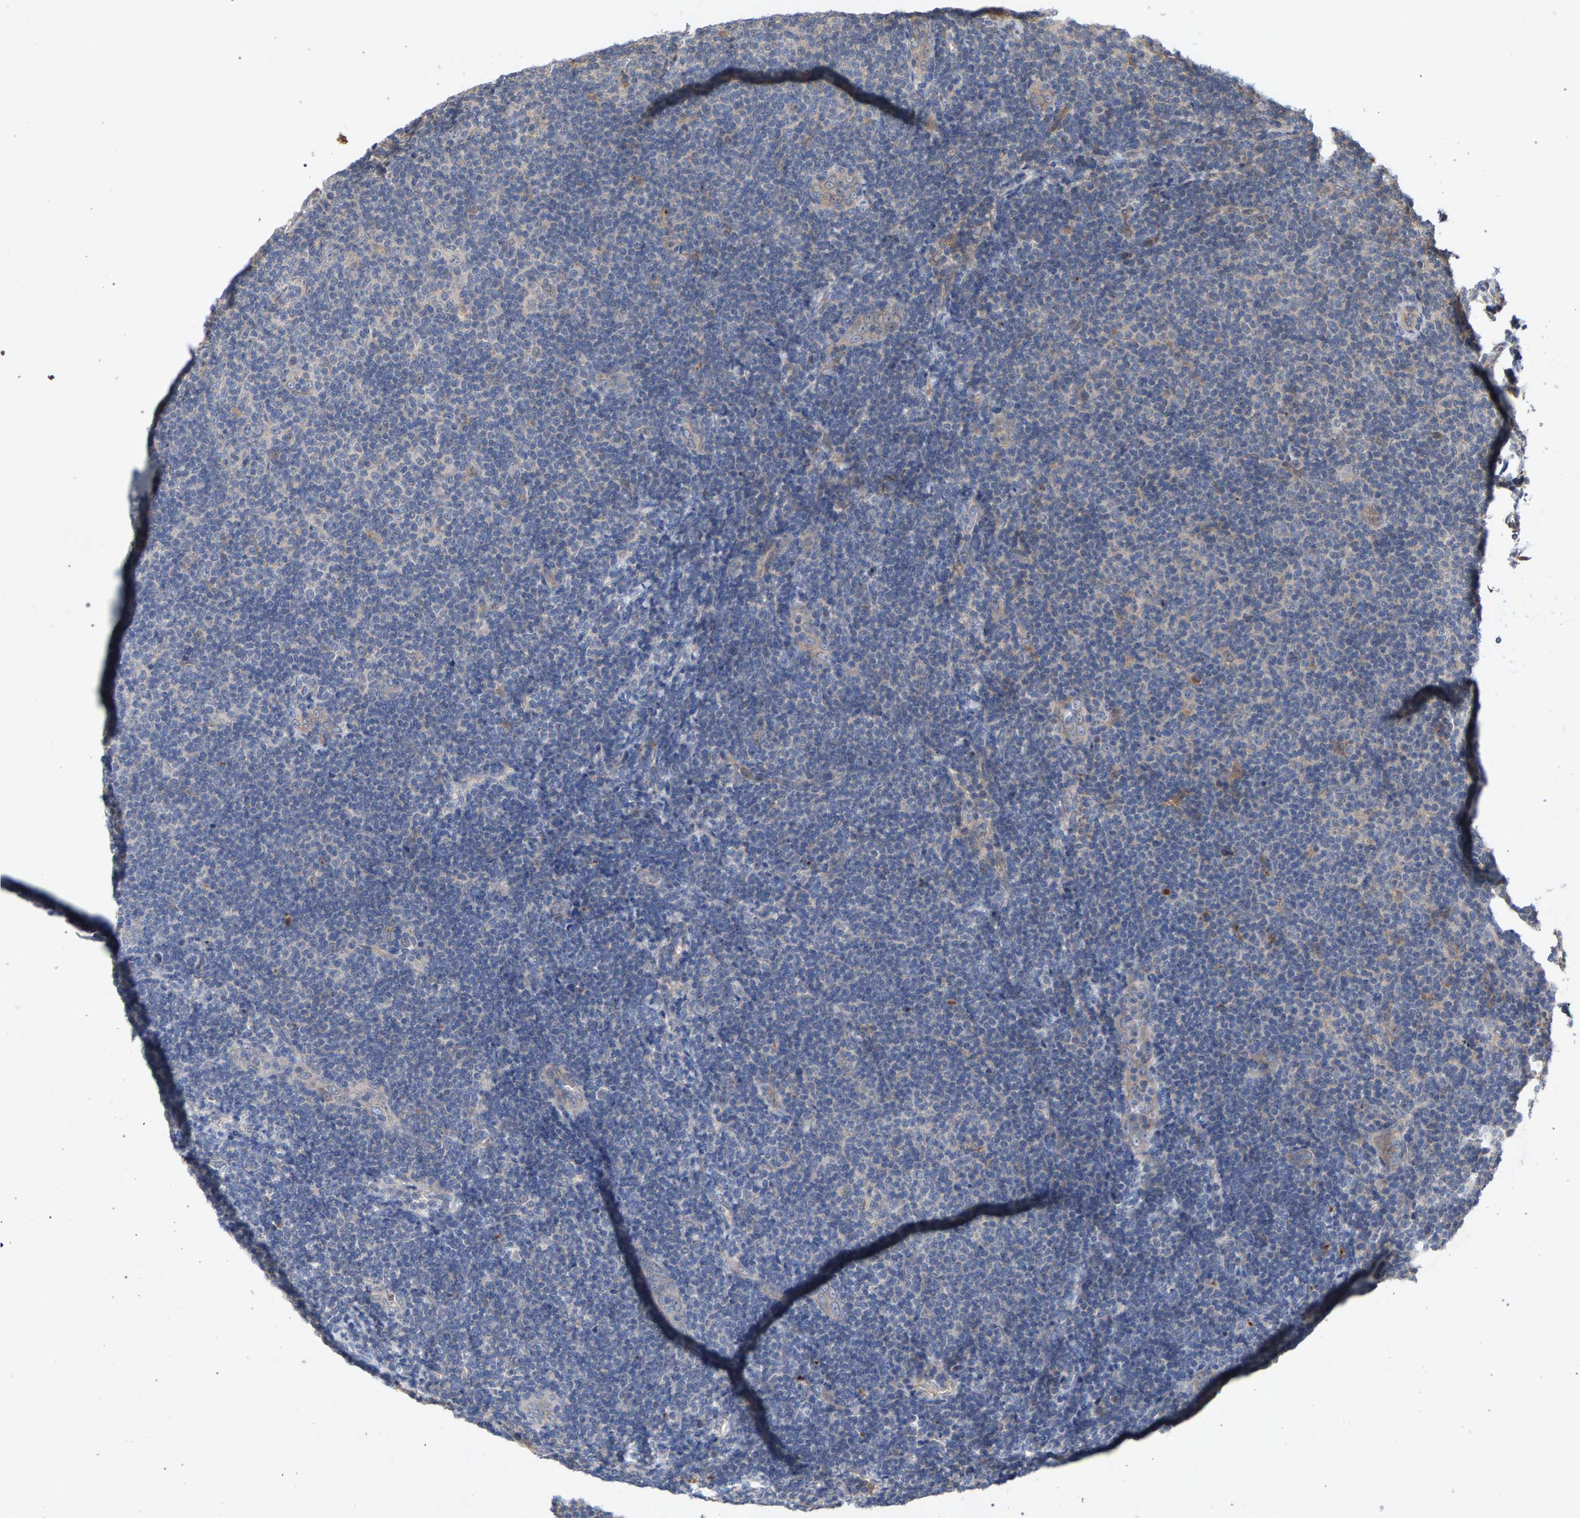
{"staining": {"intensity": "negative", "quantity": "none", "location": "none"}, "tissue": "lymphoma", "cell_type": "Tumor cells", "image_type": "cancer", "snomed": [{"axis": "morphology", "description": "Malignant lymphoma, non-Hodgkin's type, Low grade"}, {"axis": "topography", "description": "Lymph node"}], "caption": "Micrograph shows no protein positivity in tumor cells of low-grade malignant lymphoma, non-Hodgkin's type tissue.", "gene": "SLC4A4", "patient": {"sex": "male", "age": 83}}